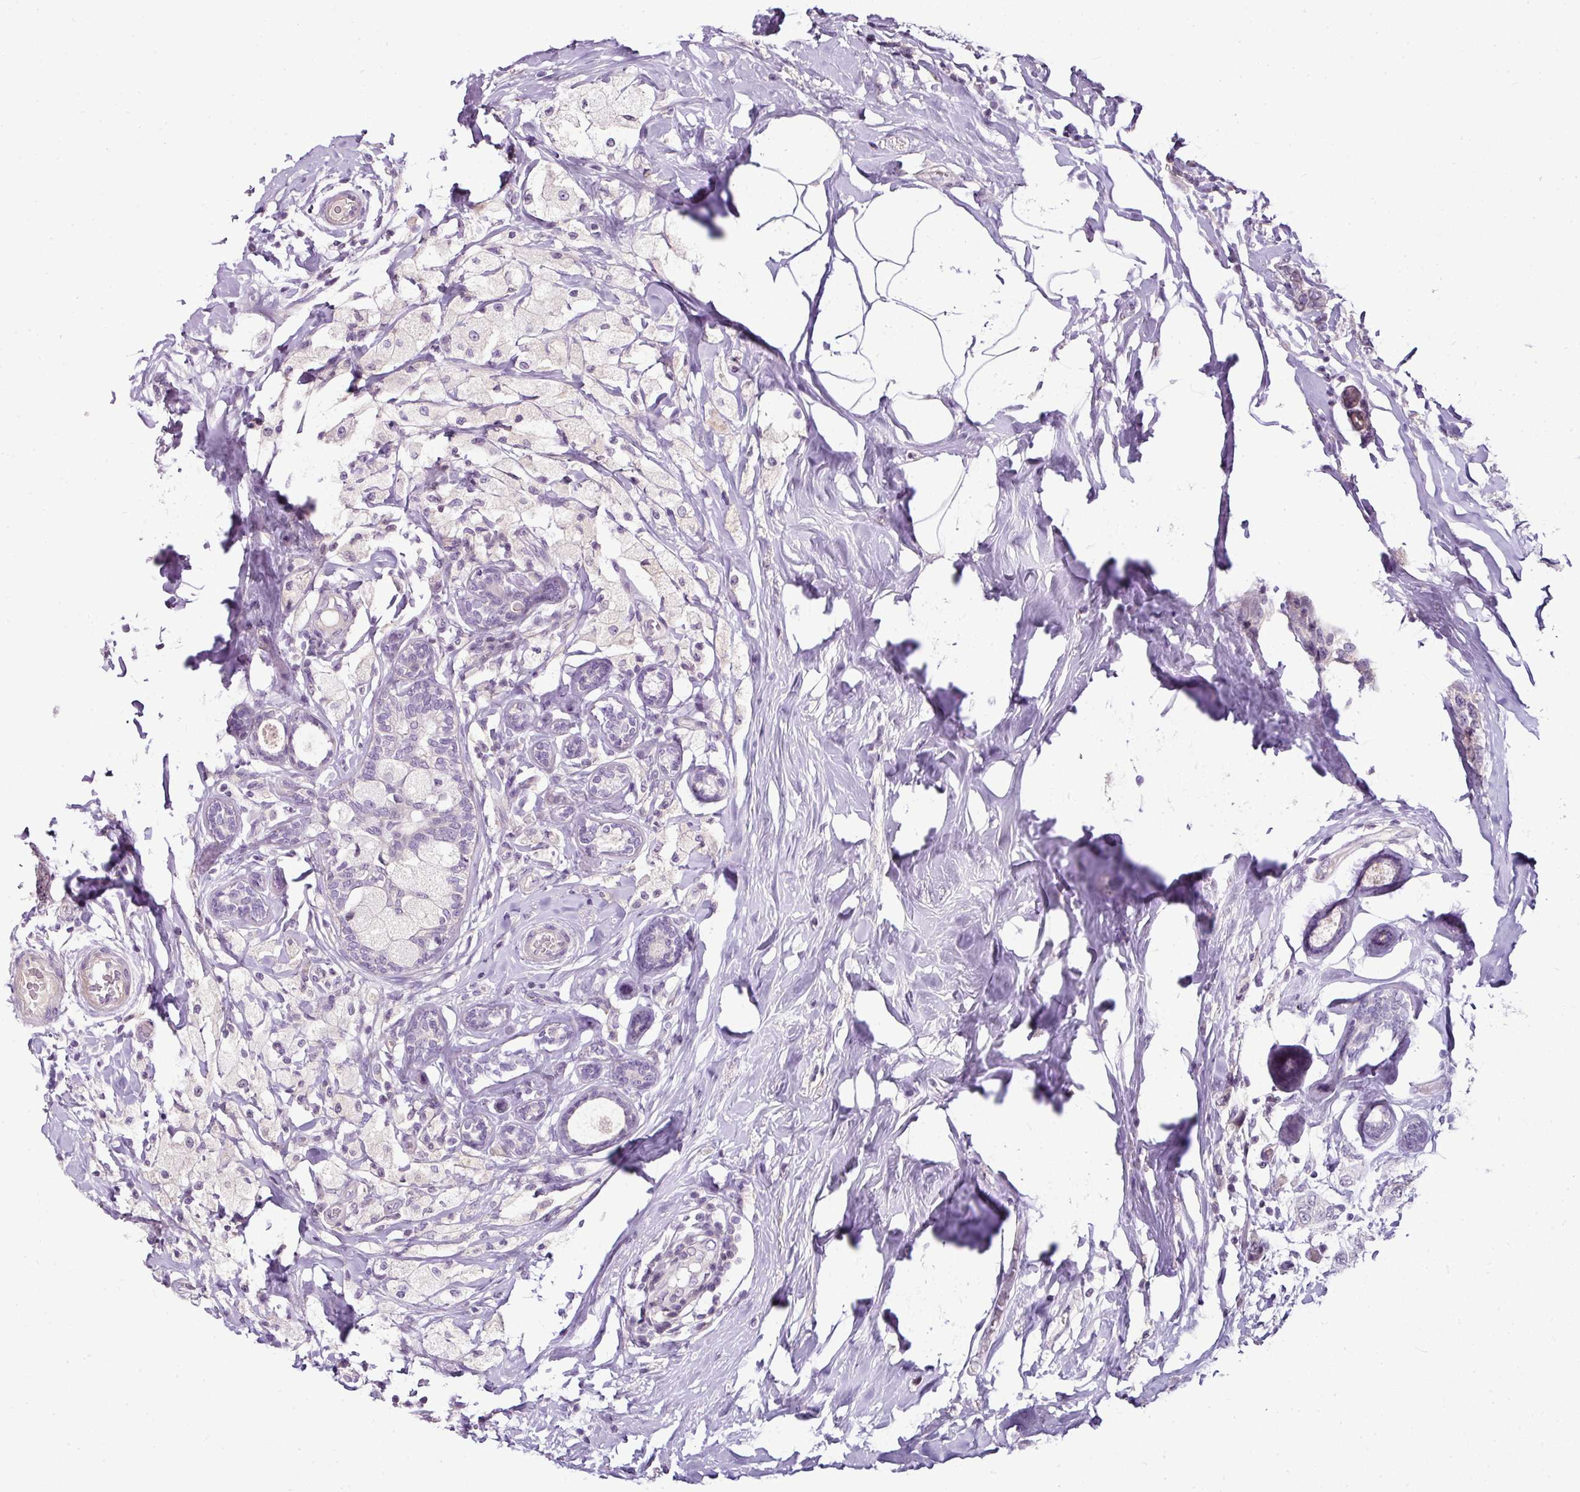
{"staining": {"intensity": "negative", "quantity": "none", "location": "none"}, "tissue": "breast cancer", "cell_type": "Tumor cells", "image_type": "cancer", "snomed": [{"axis": "morphology", "description": "Lobular carcinoma"}, {"axis": "topography", "description": "Breast"}], "caption": "A high-resolution photomicrograph shows immunohistochemistry staining of lobular carcinoma (breast), which shows no significant staining in tumor cells.", "gene": "TEX30", "patient": {"sex": "female", "age": 51}}